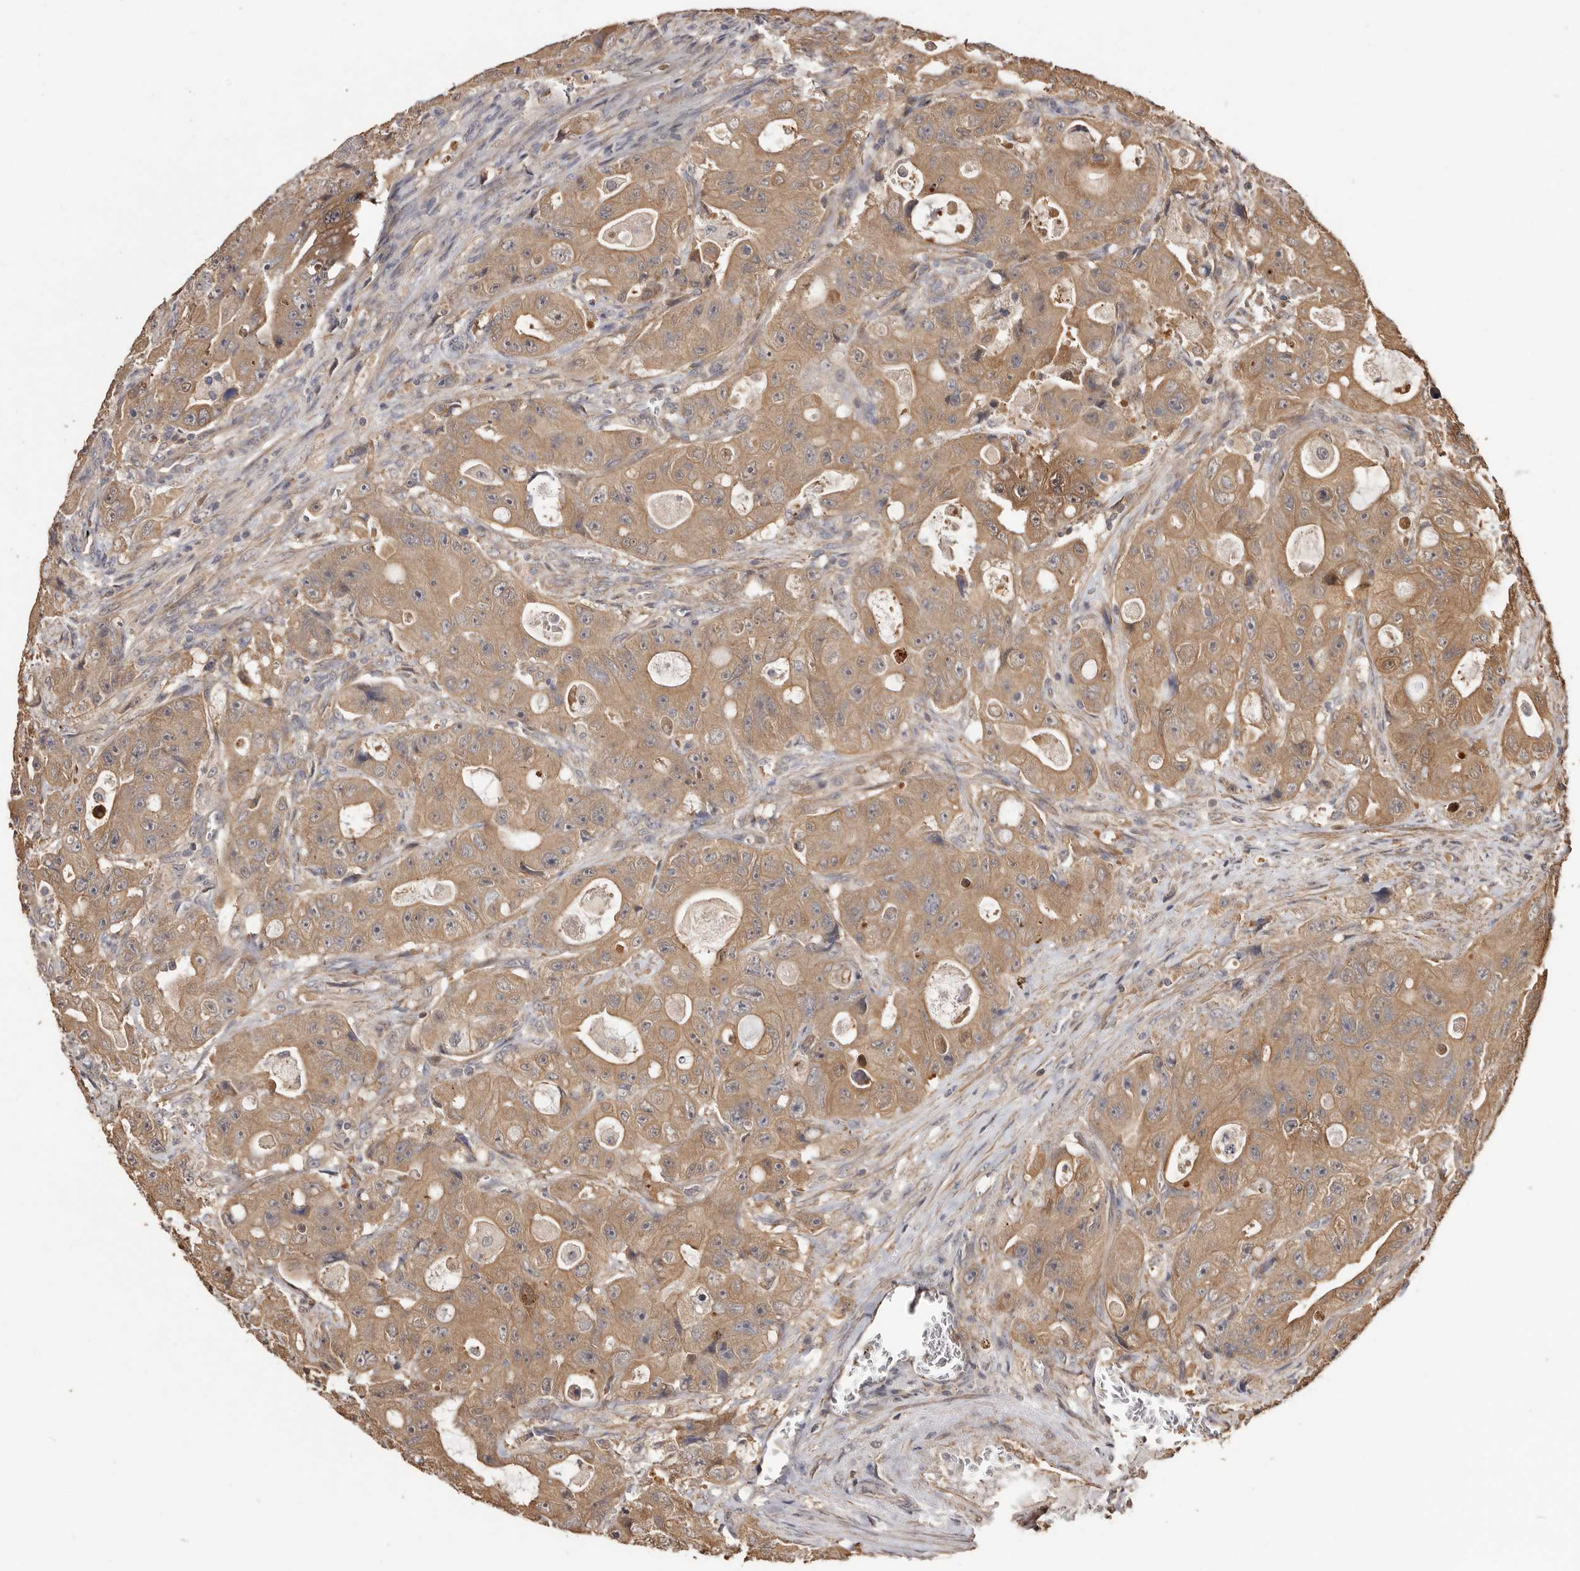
{"staining": {"intensity": "moderate", "quantity": ">75%", "location": "cytoplasmic/membranous"}, "tissue": "colorectal cancer", "cell_type": "Tumor cells", "image_type": "cancer", "snomed": [{"axis": "morphology", "description": "Adenocarcinoma, NOS"}, {"axis": "topography", "description": "Colon"}], "caption": "There is medium levels of moderate cytoplasmic/membranous staining in tumor cells of adenocarcinoma (colorectal), as demonstrated by immunohistochemical staining (brown color).", "gene": "COQ8B", "patient": {"sex": "female", "age": 46}}